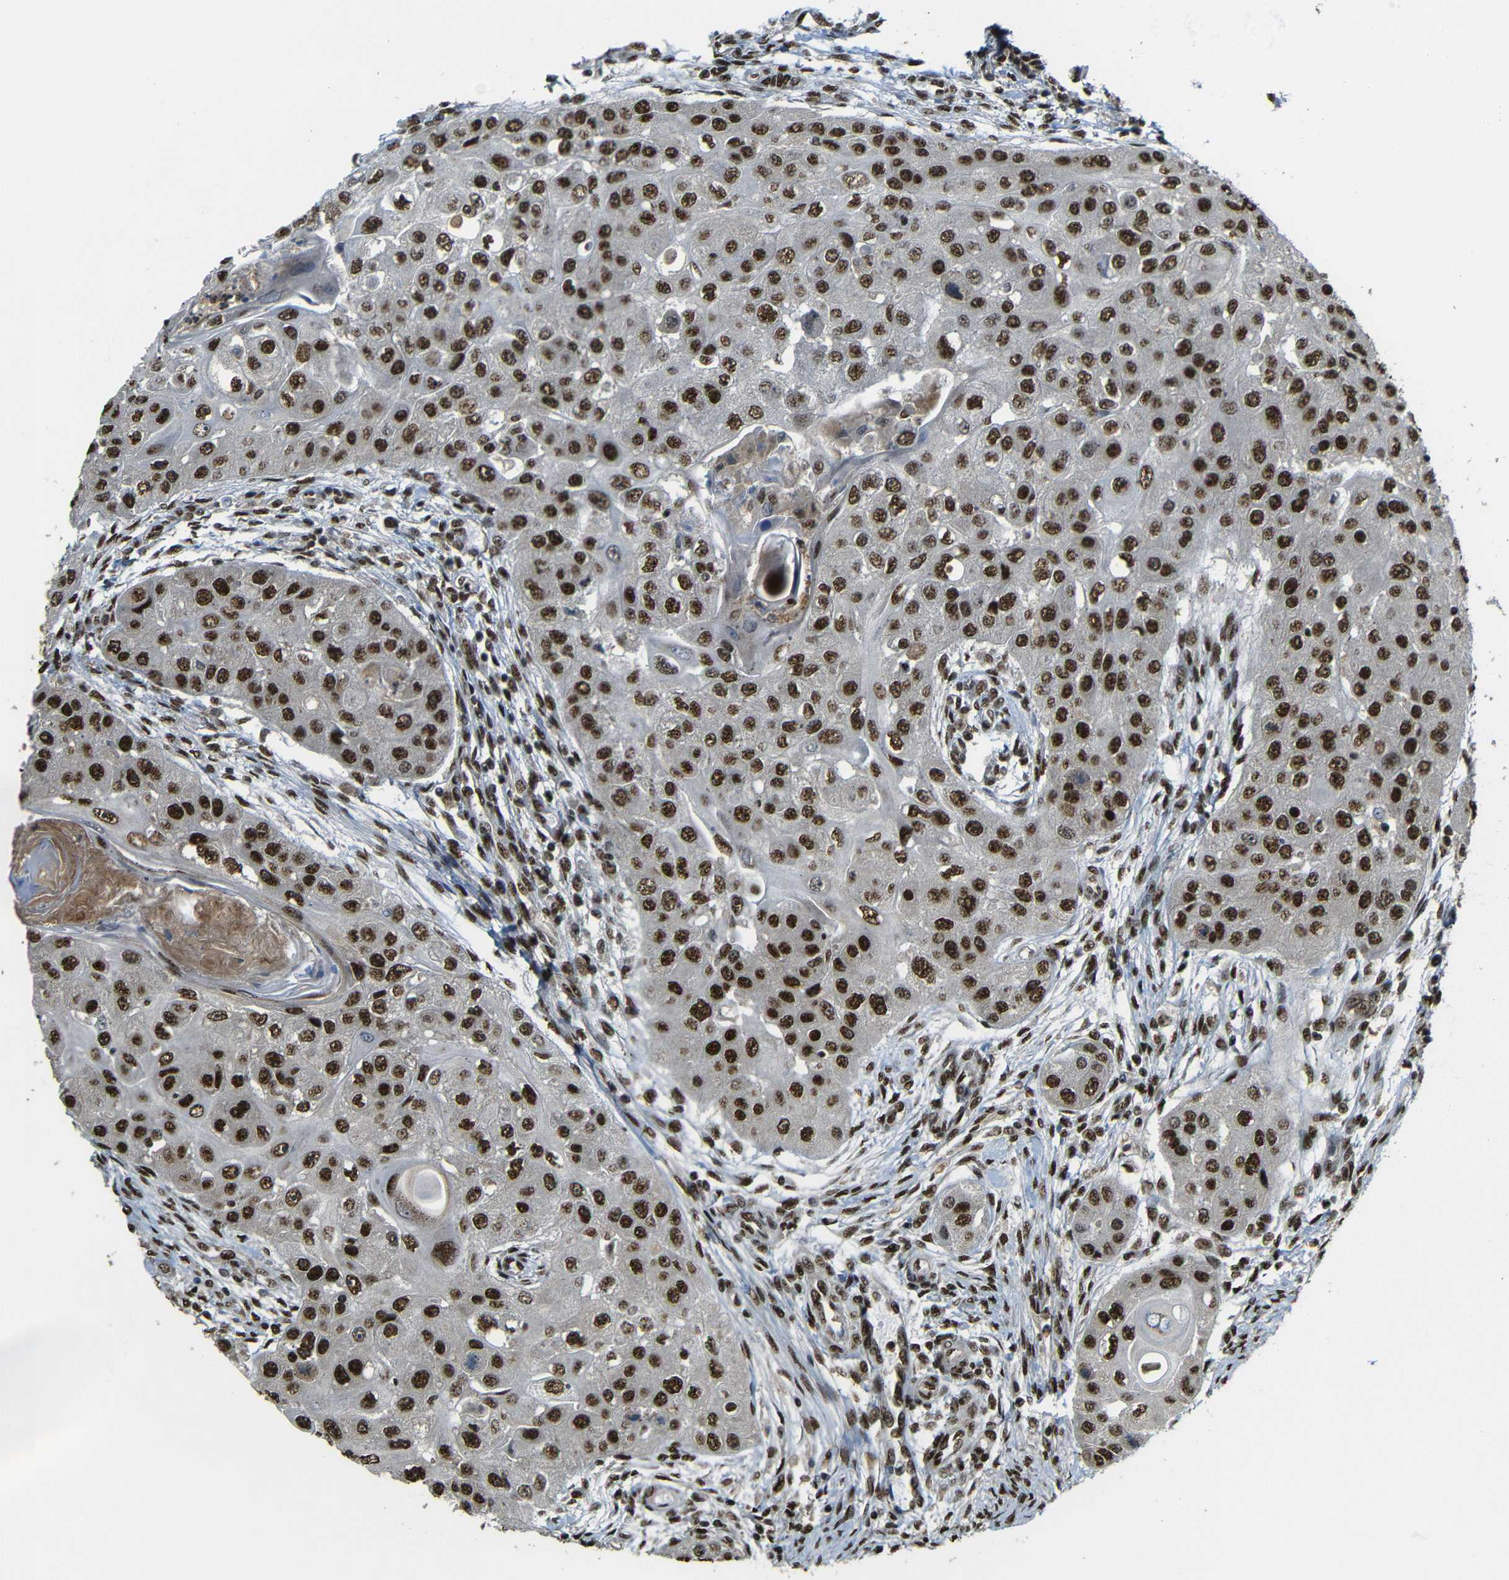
{"staining": {"intensity": "strong", "quantity": ">75%", "location": "cytoplasmic/membranous,nuclear"}, "tissue": "head and neck cancer", "cell_type": "Tumor cells", "image_type": "cancer", "snomed": [{"axis": "morphology", "description": "Normal tissue, NOS"}, {"axis": "morphology", "description": "Squamous cell carcinoma, NOS"}, {"axis": "topography", "description": "Skeletal muscle"}, {"axis": "topography", "description": "Head-Neck"}], "caption": "Immunohistochemical staining of human head and neck squamous cell carcinoma displays strong cytoplasmic/membranous and nuclear protein staining in about >75% of tumor cells.", "gene": "TCF7L2", "patient": {"sex": "male", "age": 51}}